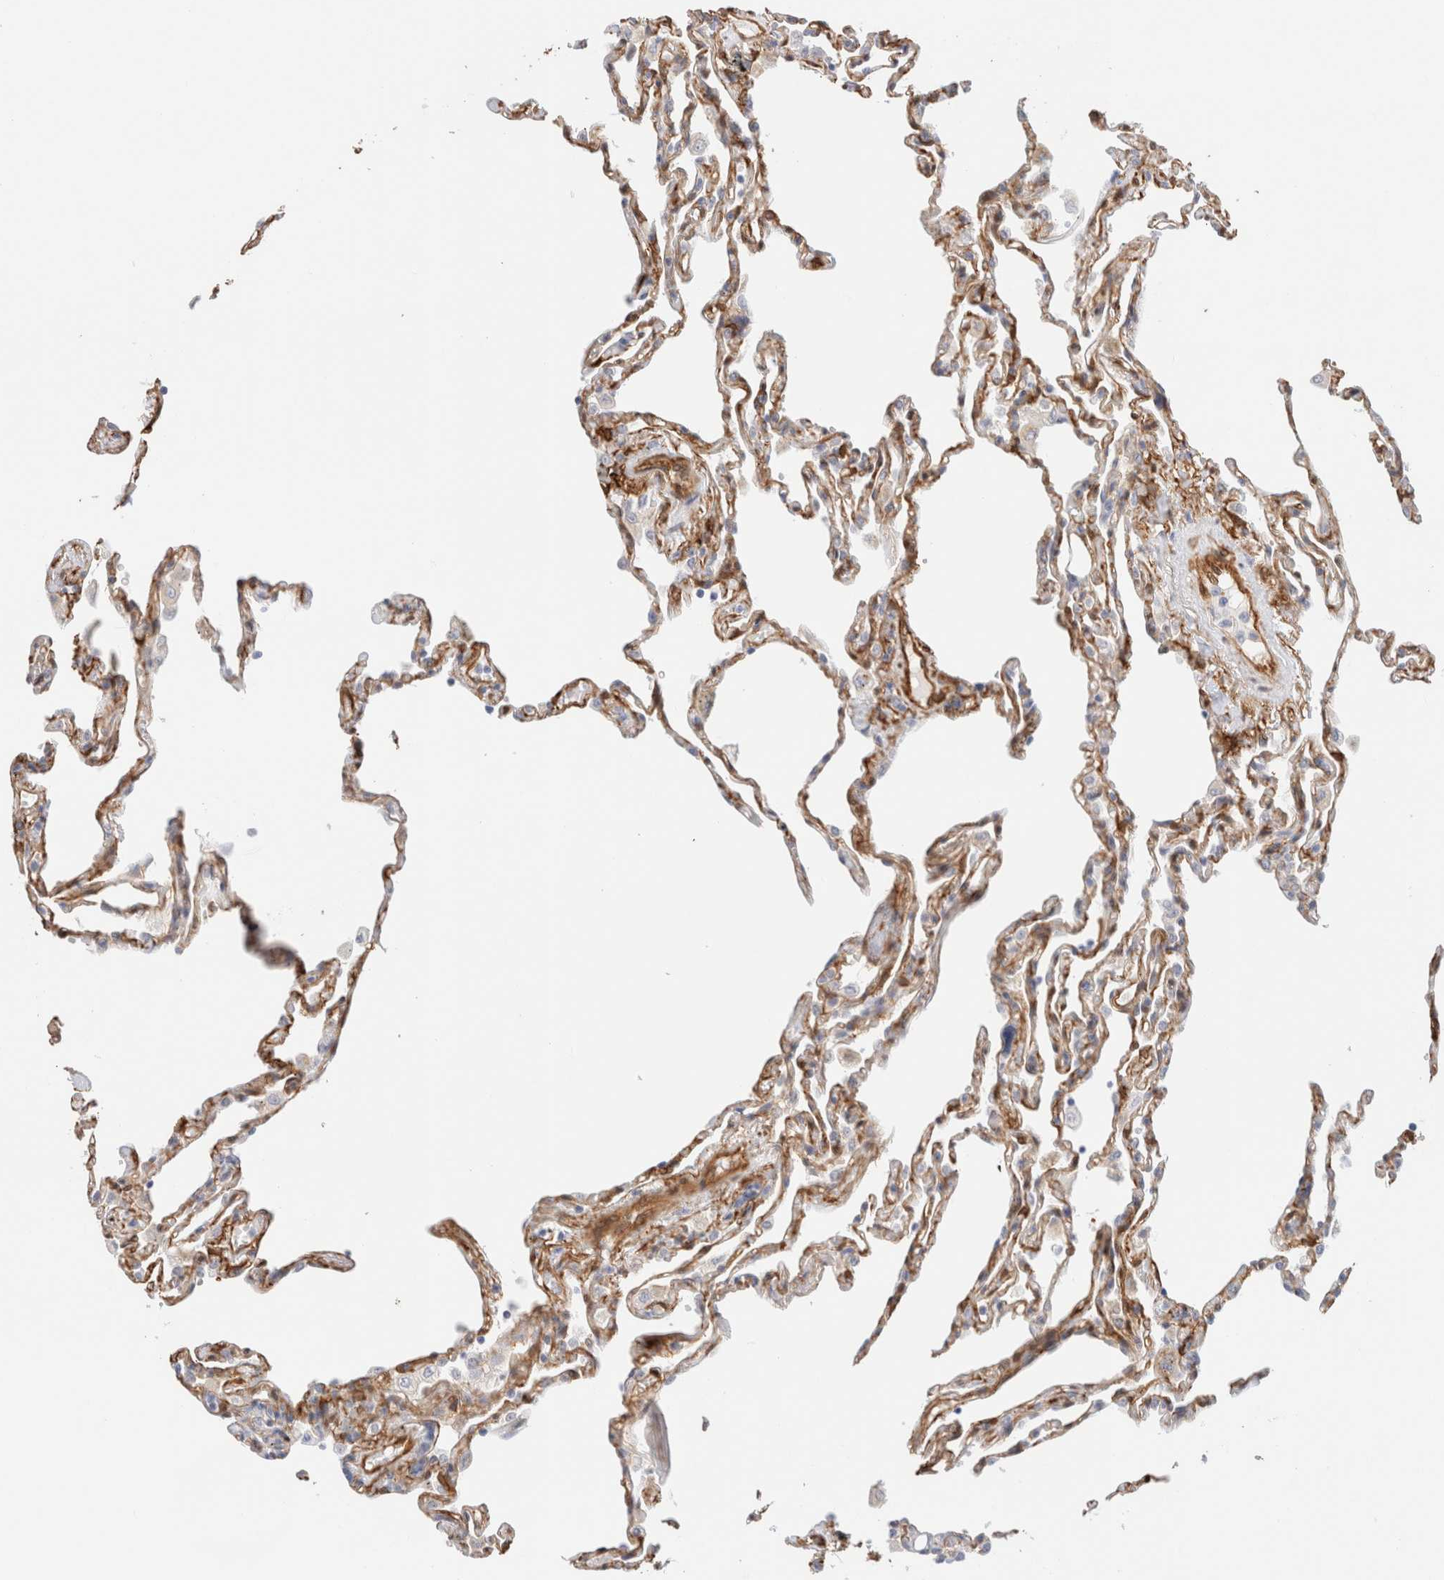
{"staining": {"intensity": "moderate", "quantity": "25%-75%", "location": "cytoplasmic/membranous"}, "tissue": "lung", "cell_type": "Alveolar cells", "image_type": "normal", "snomed": [{"axis": "morphology", "description": "Normal tissue, NOS"}, {"axis": "topography", "description": "Lung"}], "caption": "This photomicrograph displays benign lung stained with immunohistochemistry to label a protein in brown. The cytoplasmic/membranous of alveolar cells show moderate positivity for the protein. Nuclei are counter-stained blue.", "gene": "LMCD1", "patient": {"sex": "male", "age": 59}}